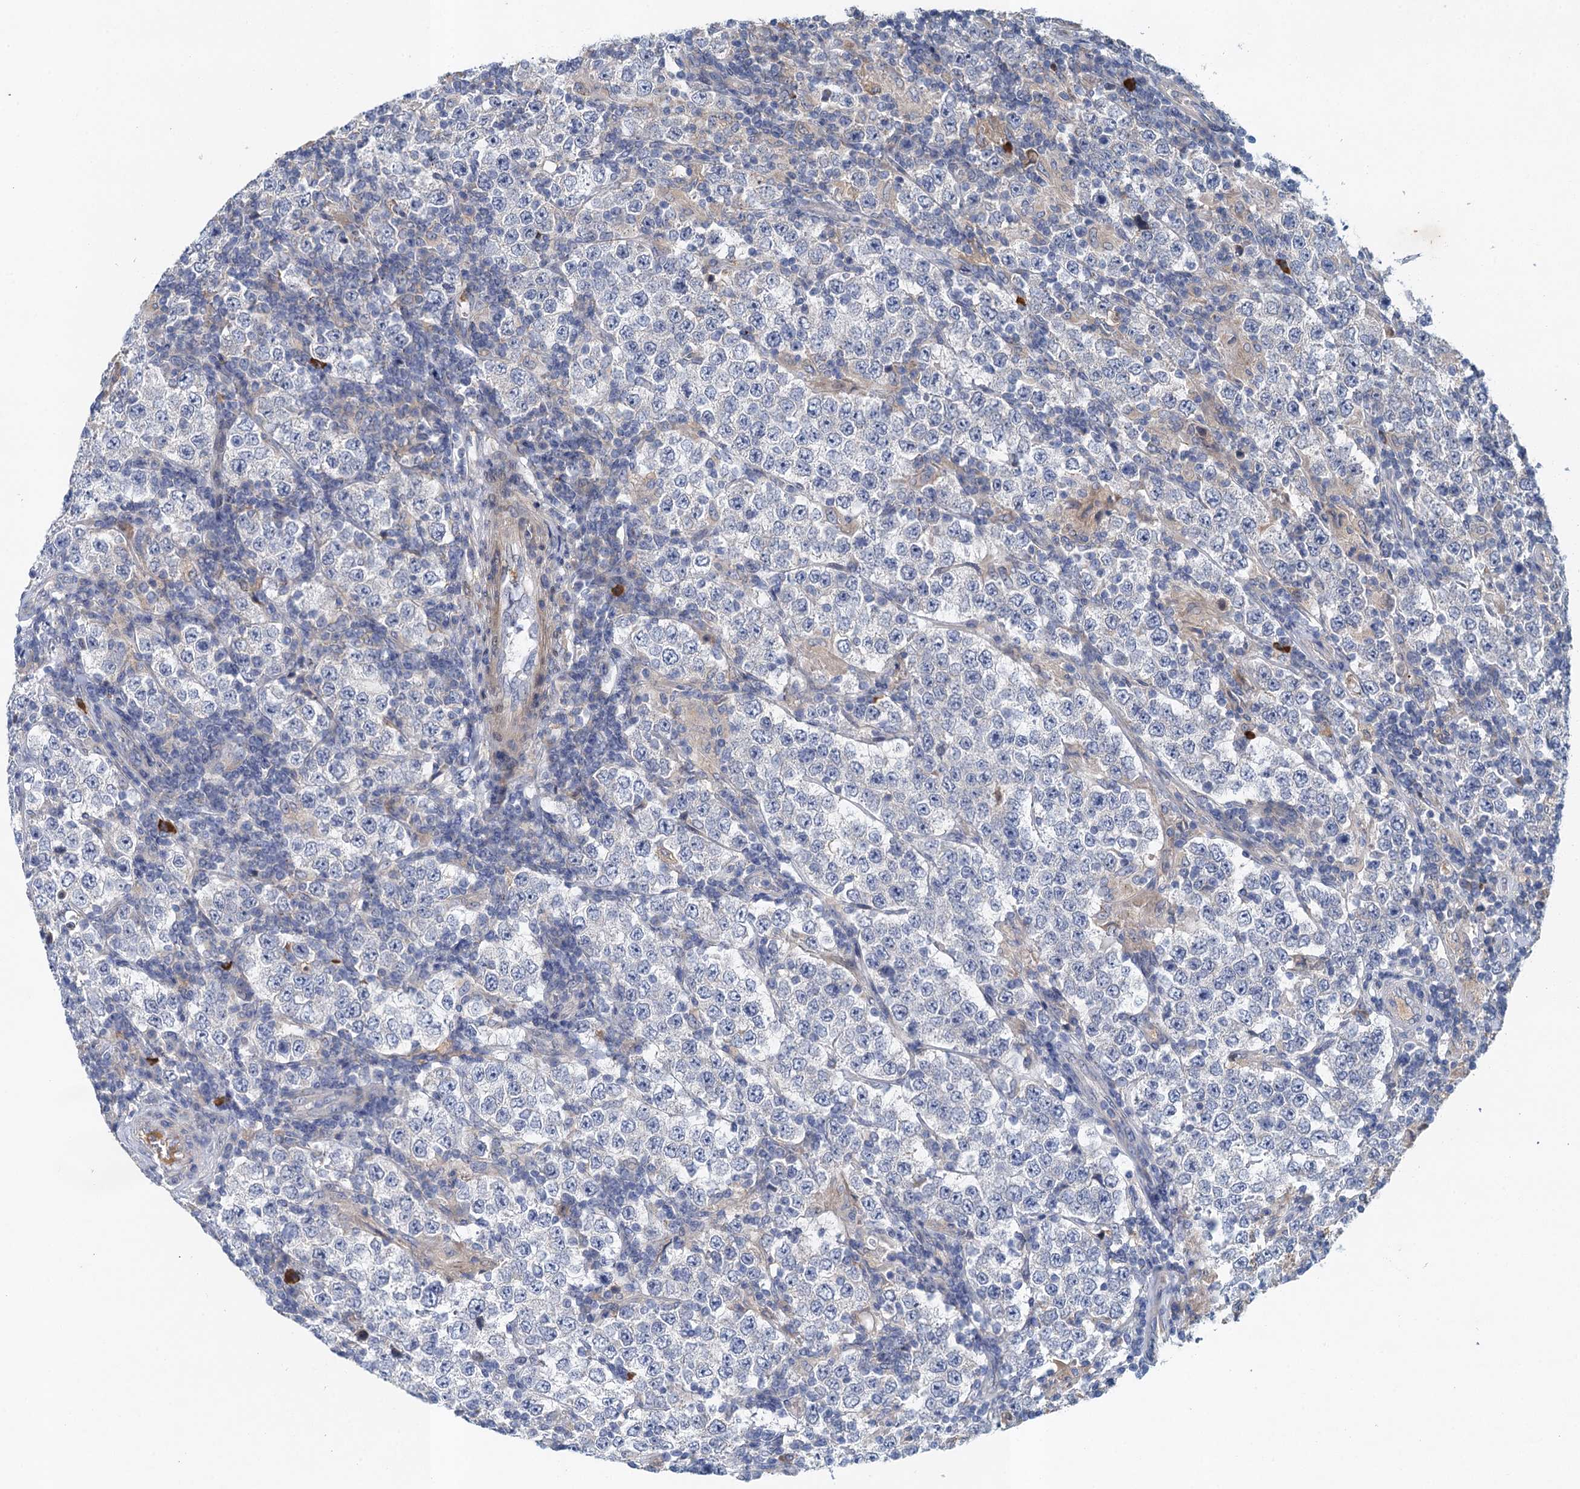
{"staining": {"intensity": "negative", "quantity": "none", "location": "none"}, "tissue": "testis cancer", "cell_type": "Tumor cells", "image_type": "cancer", "snomed": [{"axis": "morphology", "description": "Normal tissue, NOS"}, {"axis": "morphology", "description": "Urothelial carcinoma, High grade"}, {"axis": "morphology", "description": "Seminoma, NOS"}, {"axis": "morphology", "description": "Carcinoma, Embryonal, NOS"}, {"axis": "topography", "description": "Urinary bladder"}, {"axis": "topography", "description": "Testis"}], "caption": "The photomicrograph displays no staining of tumor cells in testis cancer.", "gene": "TPCN1", "patient": {"sex": "male", "age": 41}}